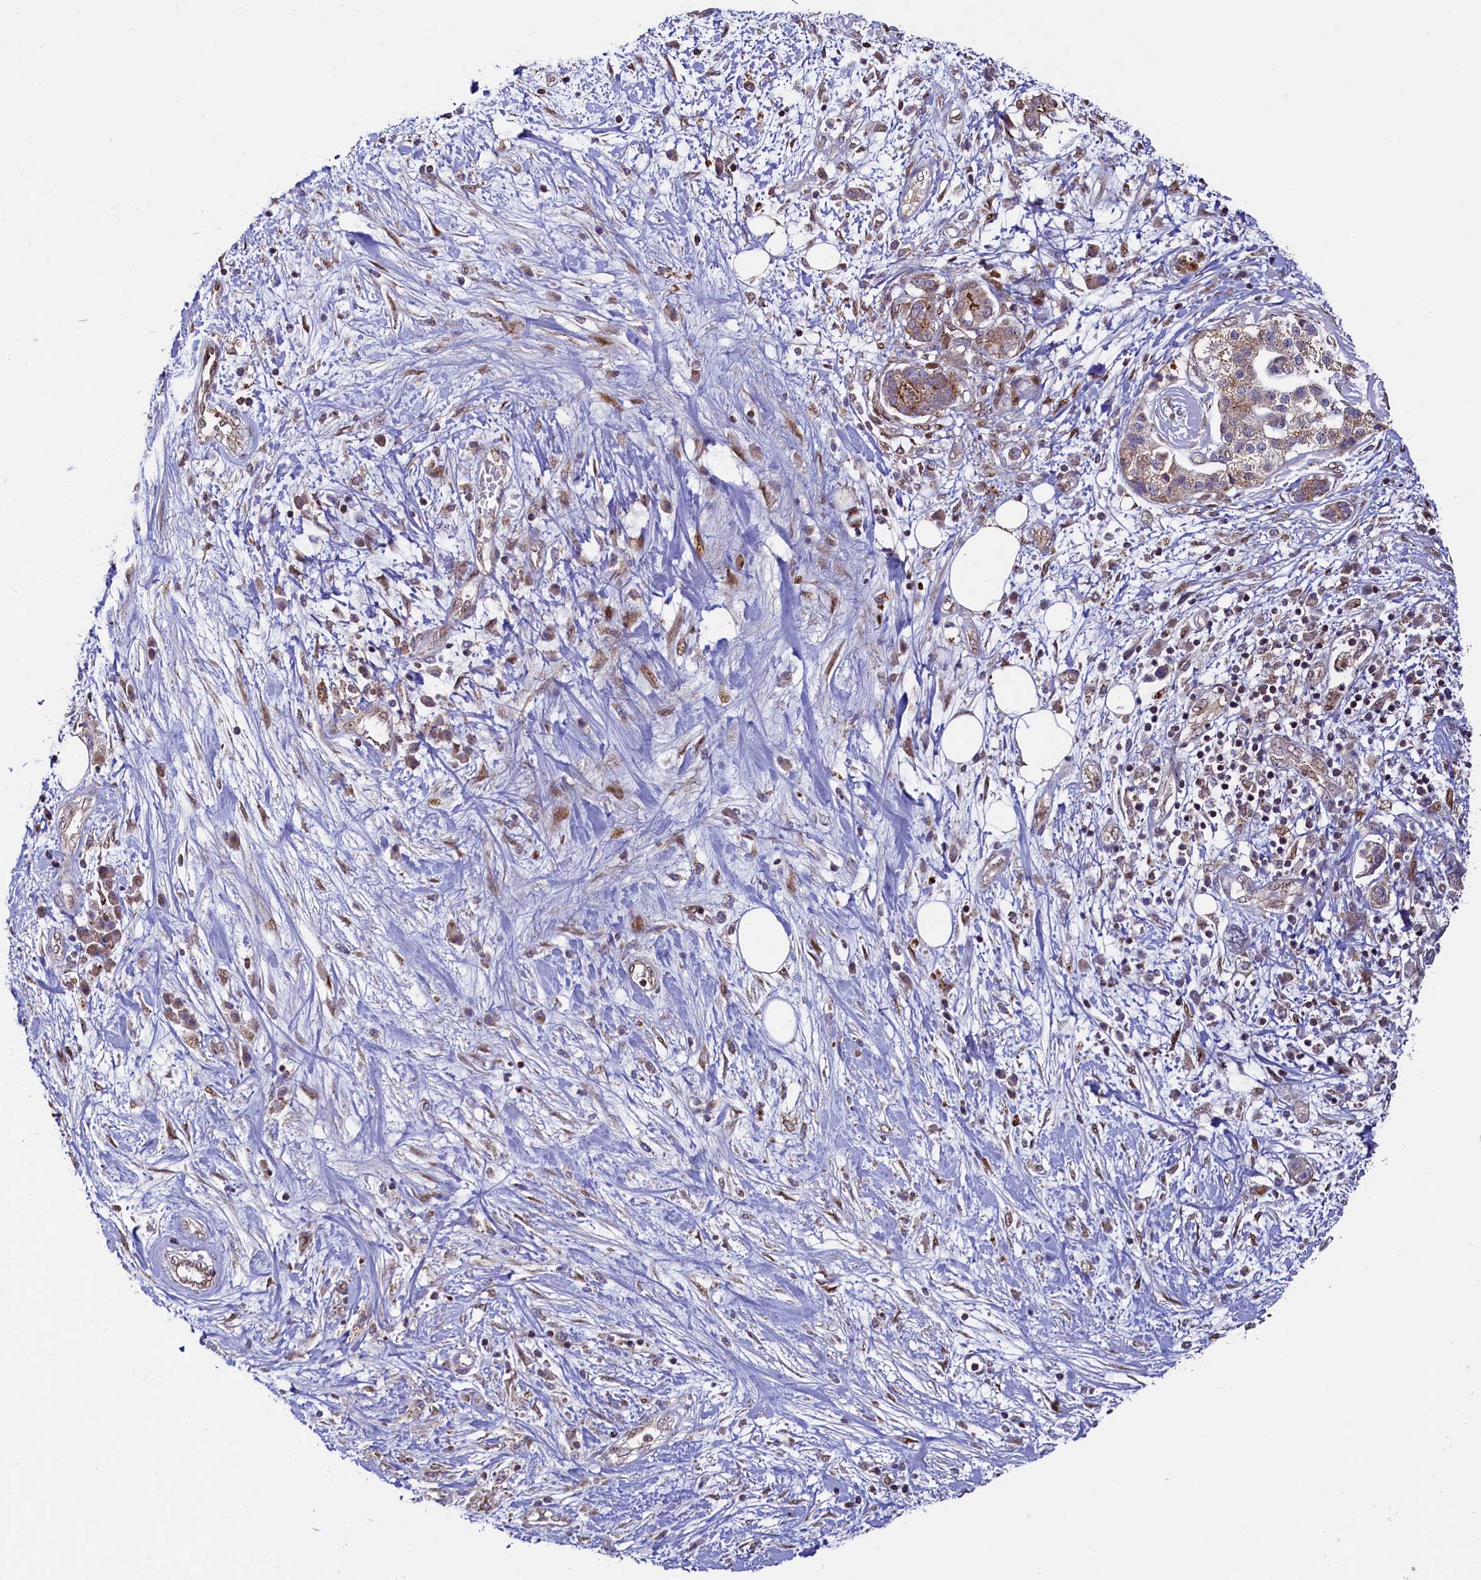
{"staining": {"intensity": "moderate", "quantity": ">75%", "location": "cytoplasmic/membranous"}, "tissue": "pancreatic cancer", "cell_type": "Tumor cells", "image_type": "cancer", "snomed": [{"axis": "morphology", "description": "Adenocarcinoma, NOS"}, {"axis": "topography", "description": "Pancreas"}], "caption": "The photomicrograph reveals immunohistochemical staining of pancreatic adenocarcinoma. There is moderate cytoplasmic/membranous positivity is identified in about >75% of tumor cells.", "gene": "ZNF577", "patient": {"sex": "female", "age": 73}}